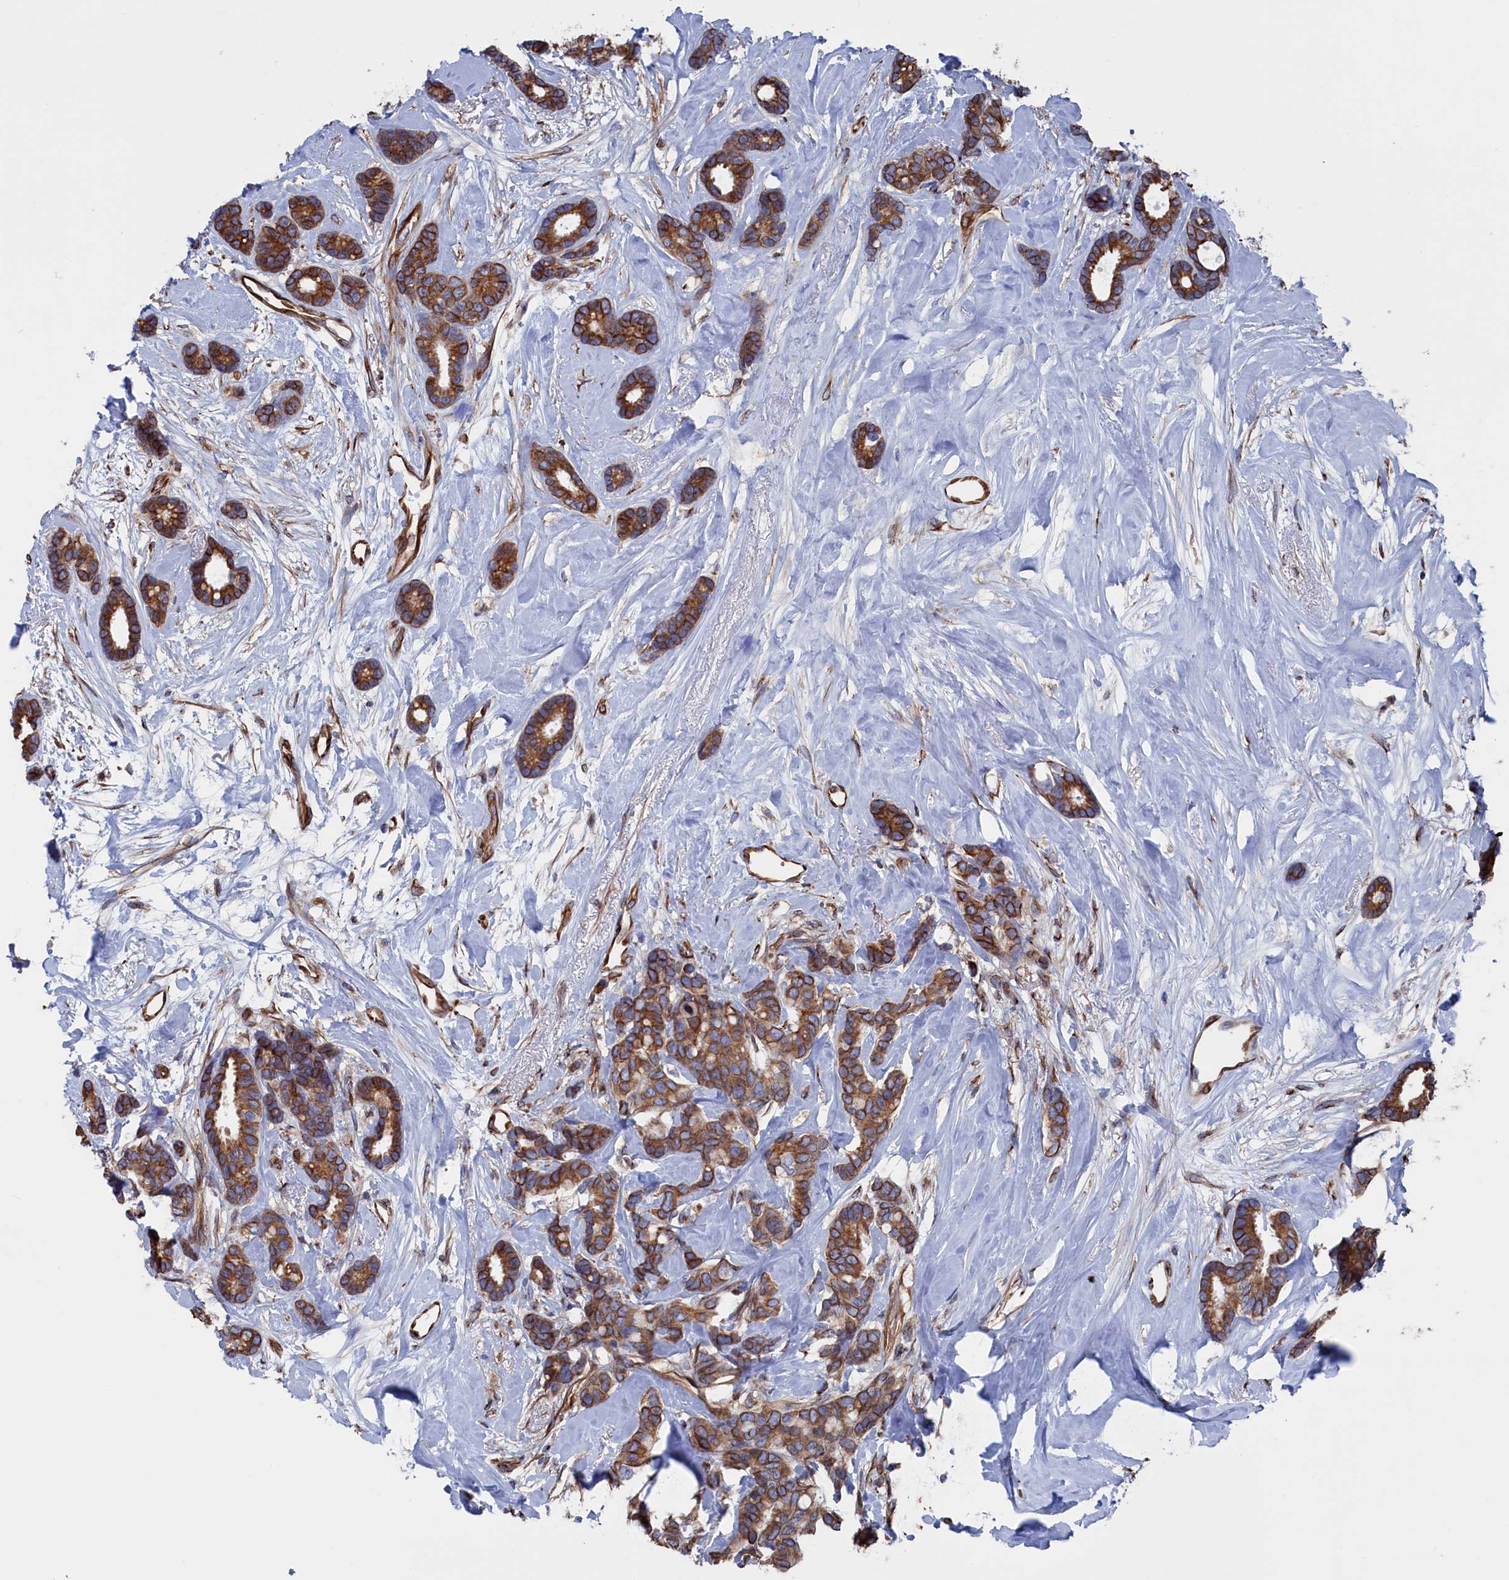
{"staining": {"intensity": "moderate", "quantity": ">75%", "location": "cytoplasmic/membranous"}, "tissue": "breast cancer", "cell_type": "Tumor cells", "image_type": "cancer", "snomed": [{"axis": "morphology", "description": "Duct carcinoma"}, {"axis": "topography", "description": "Breast"}], "caption": "Tumor cells demonstrate medium levels of moderate cytoplasmic/membranous positivity in about >75% of cells in breast infiltrating ductal carcinoma. (brown staining indicates protein expression, while blue staining denotes nuclei).", "gene": "NUTF2", "patient": {"sex": "female", "age": 87}}